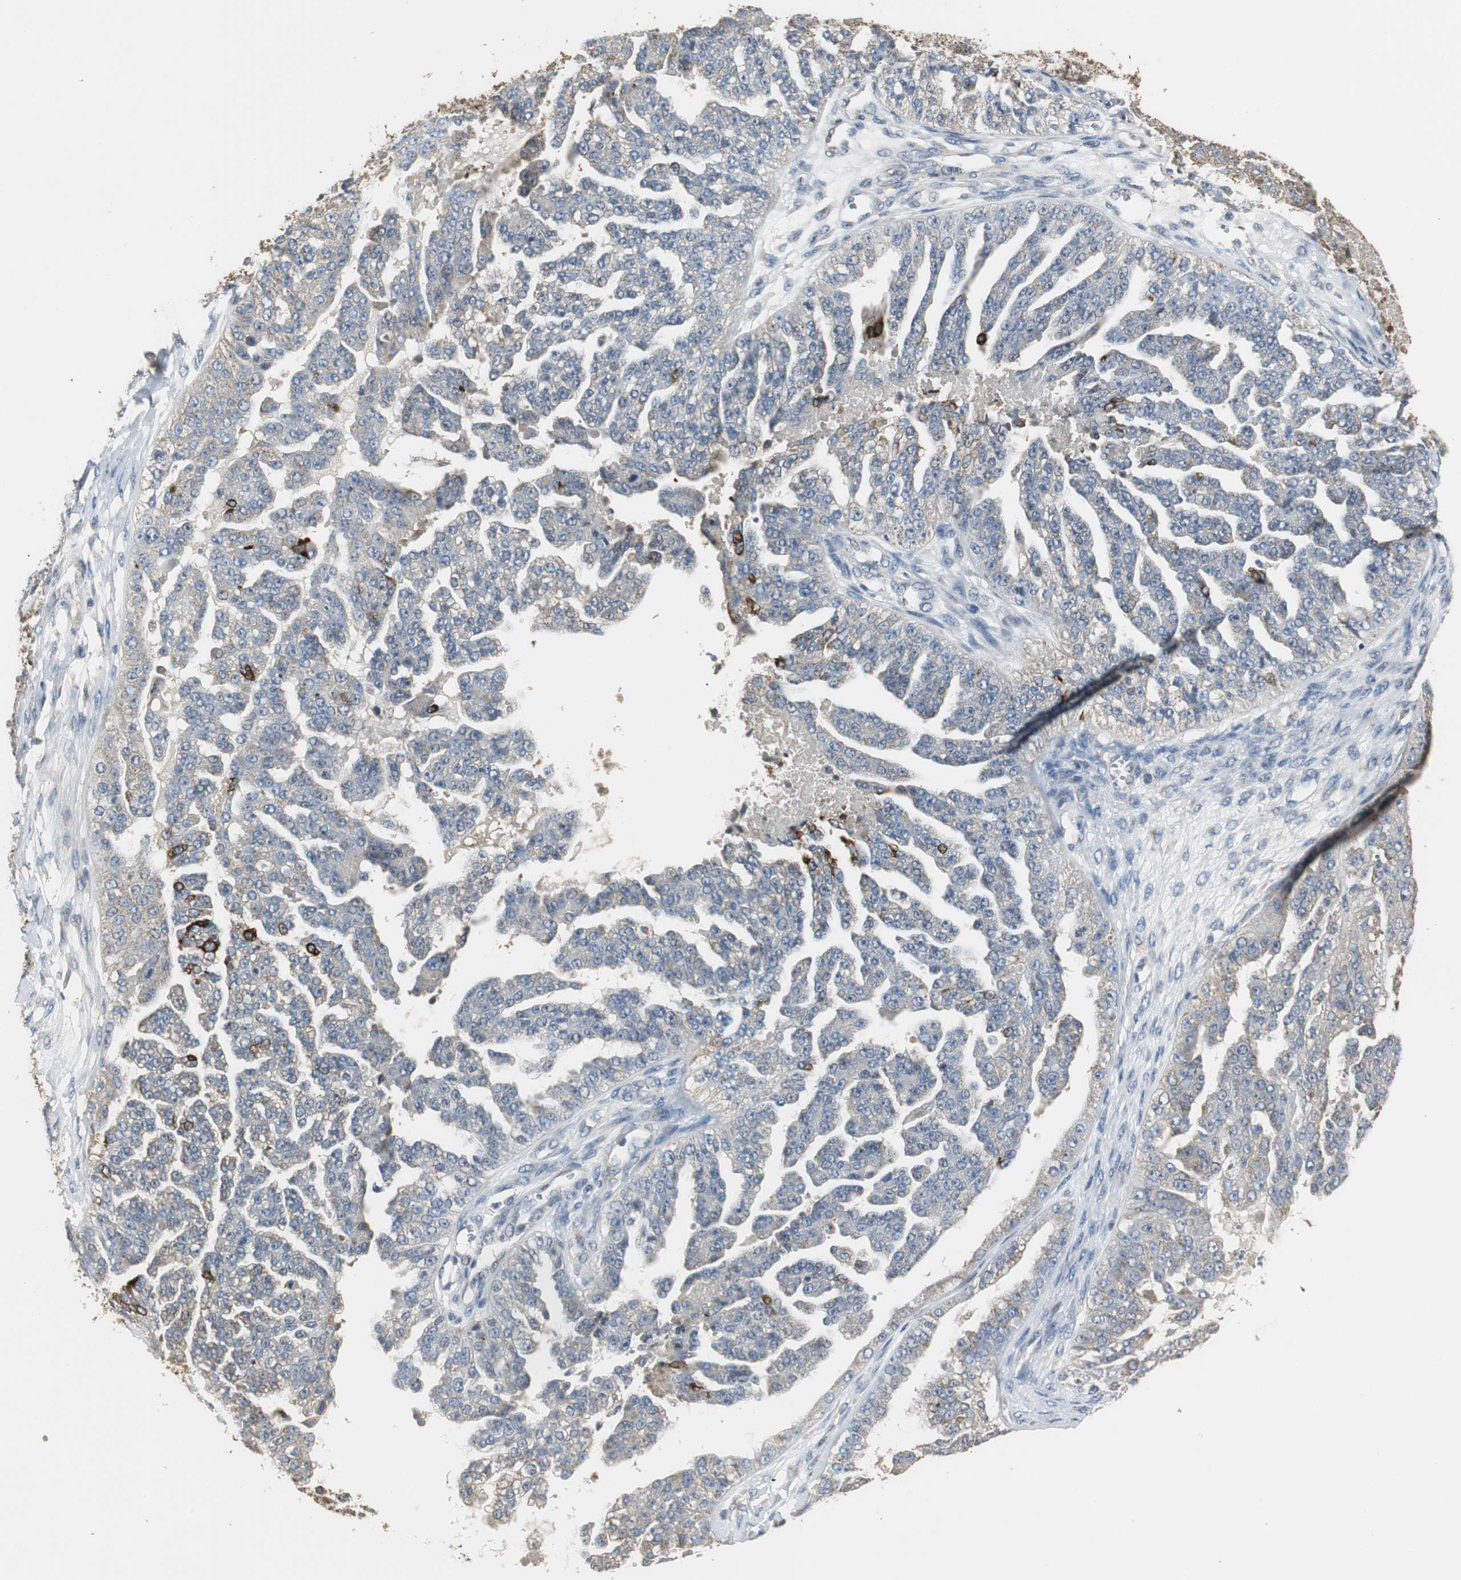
{"staining": {"intensity": "weak", "quantity": "25%-75%", "location": "cytoplasmic/membranous"}, "tissue": "ovarian cancer", "cell_type": "Tumor cells", "image_type": "cancer", "snomed": [{"axis": "morphology", "description": "Carcinoma, NOS"}, {"axis": "topography", "description": "Soft tissue"}, {"axis": "topography", "description": "Ovary"}], "caption": "There is low levels of weak cytoplasmic/membranous staining in tumor cells of carcinoma (ovarian), as demonstrated by immunohistochemical staining (brown color).", "gene": "JTB", "patient": {"sex": "female", "age": 54}}